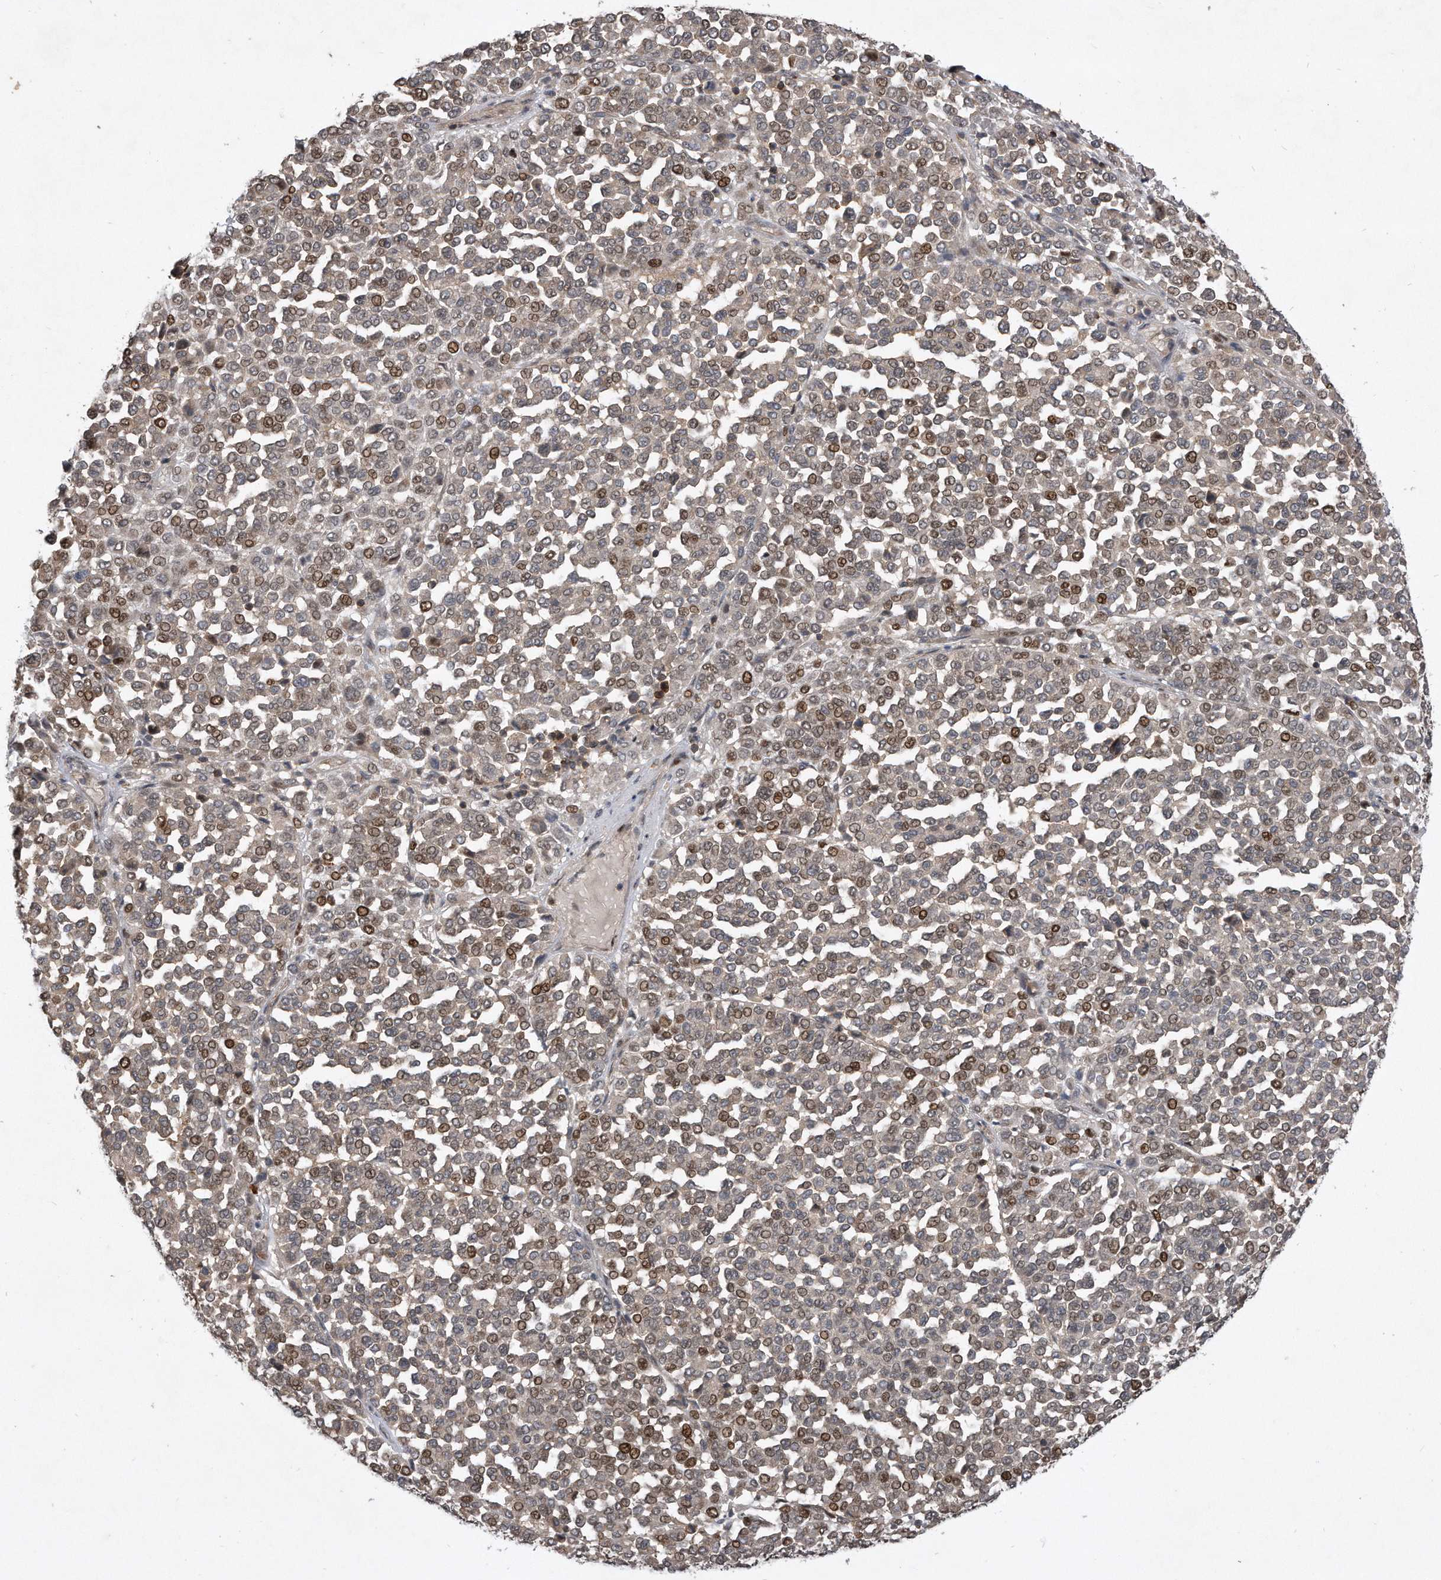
{"staining": {"intensity": "moderate", "quantity": "25%-75%", "location": "nuclear"}, "tissue": "melanoma", "cell_type": "Tumor cells", "image_type": "cancer", "snomed": [{"axis": "morphology", "description": "Malignant melanoma, Metastatic site"}, {"axis": "topography", "description": "Pancreas"}], "caption": "The image reveals a brown stain indicating the presence of a protein in the nuclear of tumor cells in malignant melanoma (metastatic site).", "gene": "PGBD2", "patient": {"sex": "female", "age": 30}}